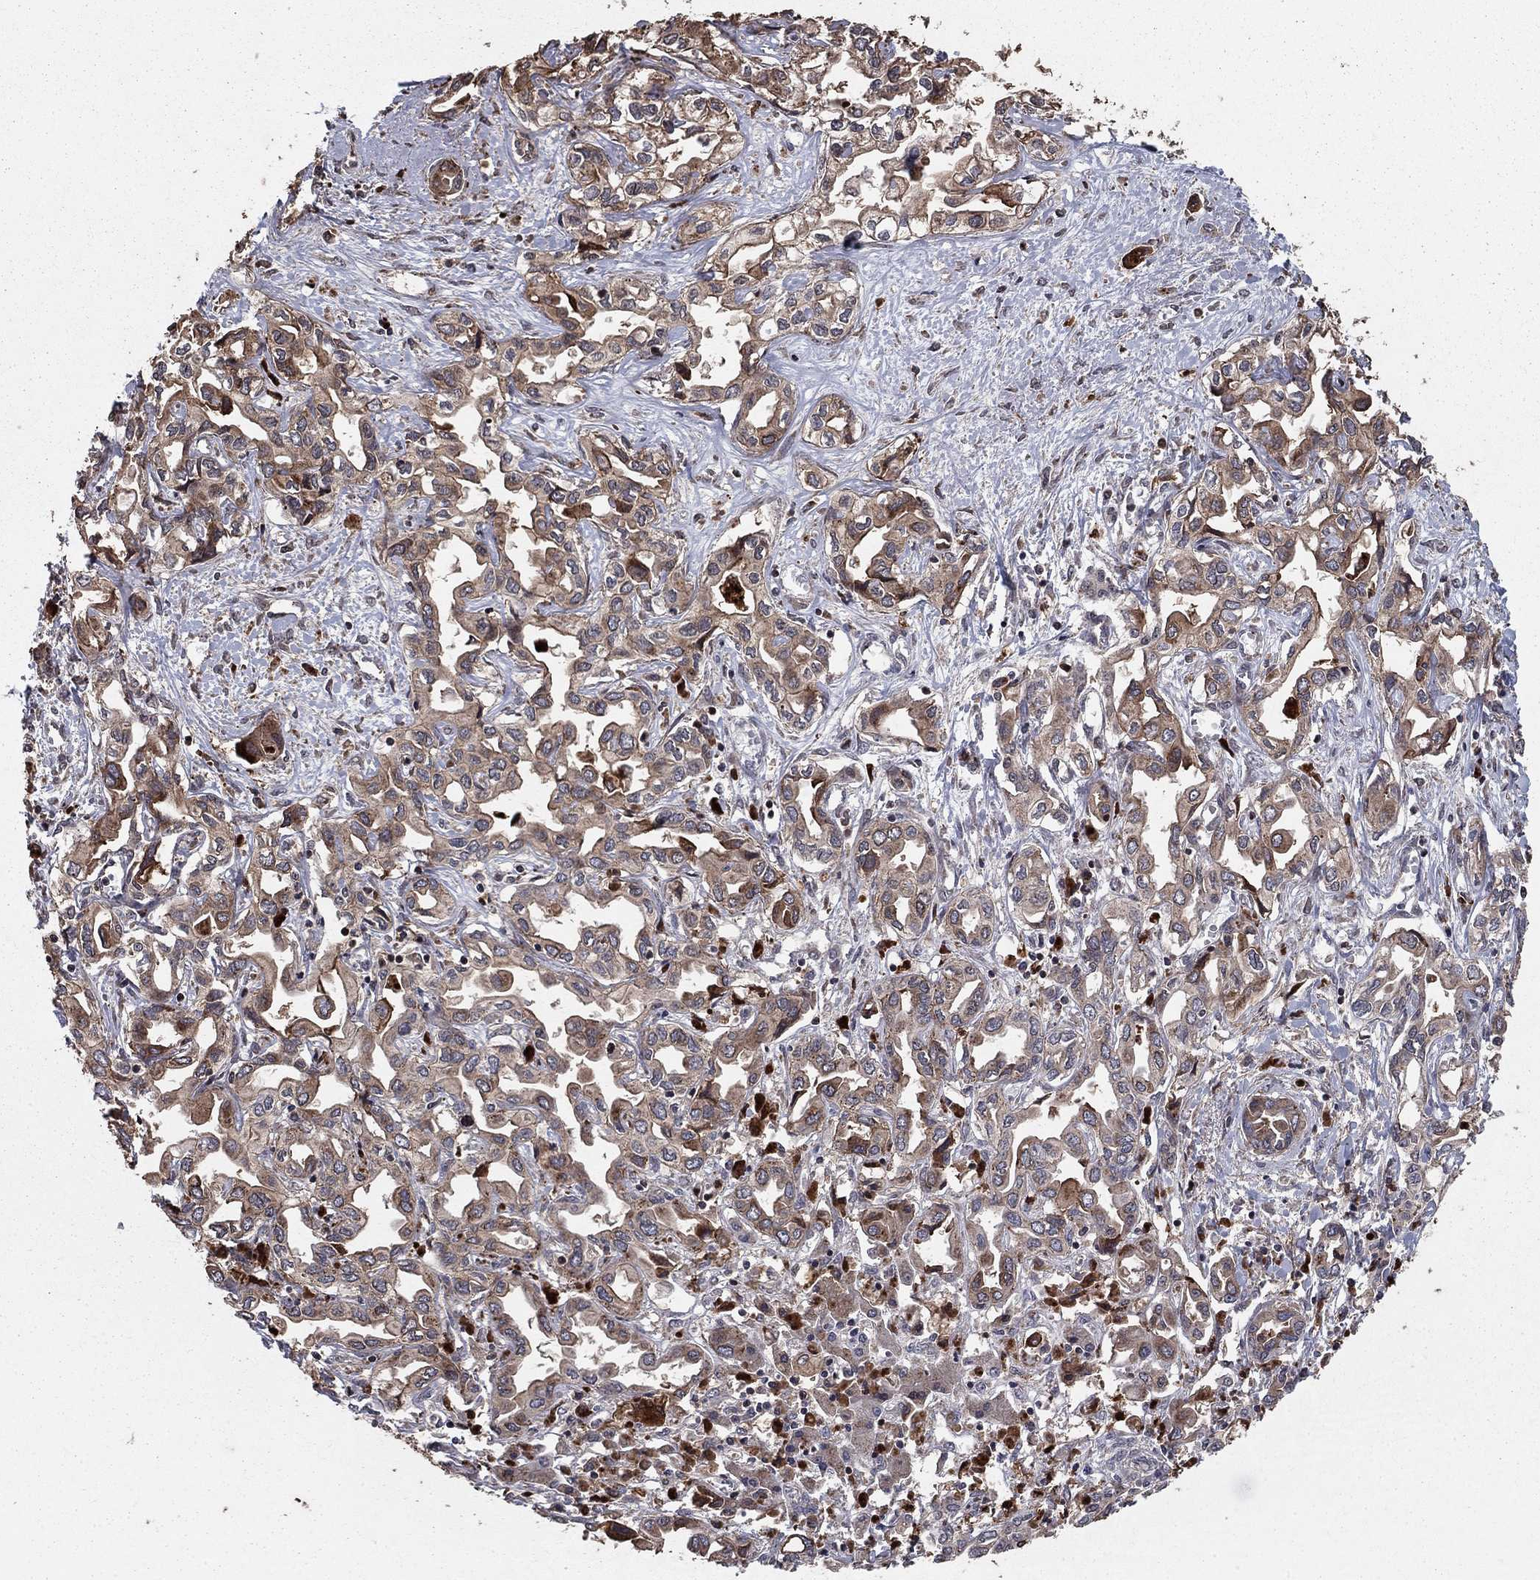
{"staining": {"intensity": "weak", "quantity": "<25%", "location": "cytoplasmic/membranous"}, "tissue": "liver cancer", "cell_type": "Tumor cells", "image_type": "cancer", "snomed": [{"axis": "morphology", "description": "Cholangiocarcinoma"}, {"axis": "topography", "description": "Liver"}], "caption": "Micrograph shows no protein expression in tumor cells of liver cancer (cholangiocarcinoma) tissue.", "gene": "GYG1", "patient": {"sex": "female", "age": 64}}